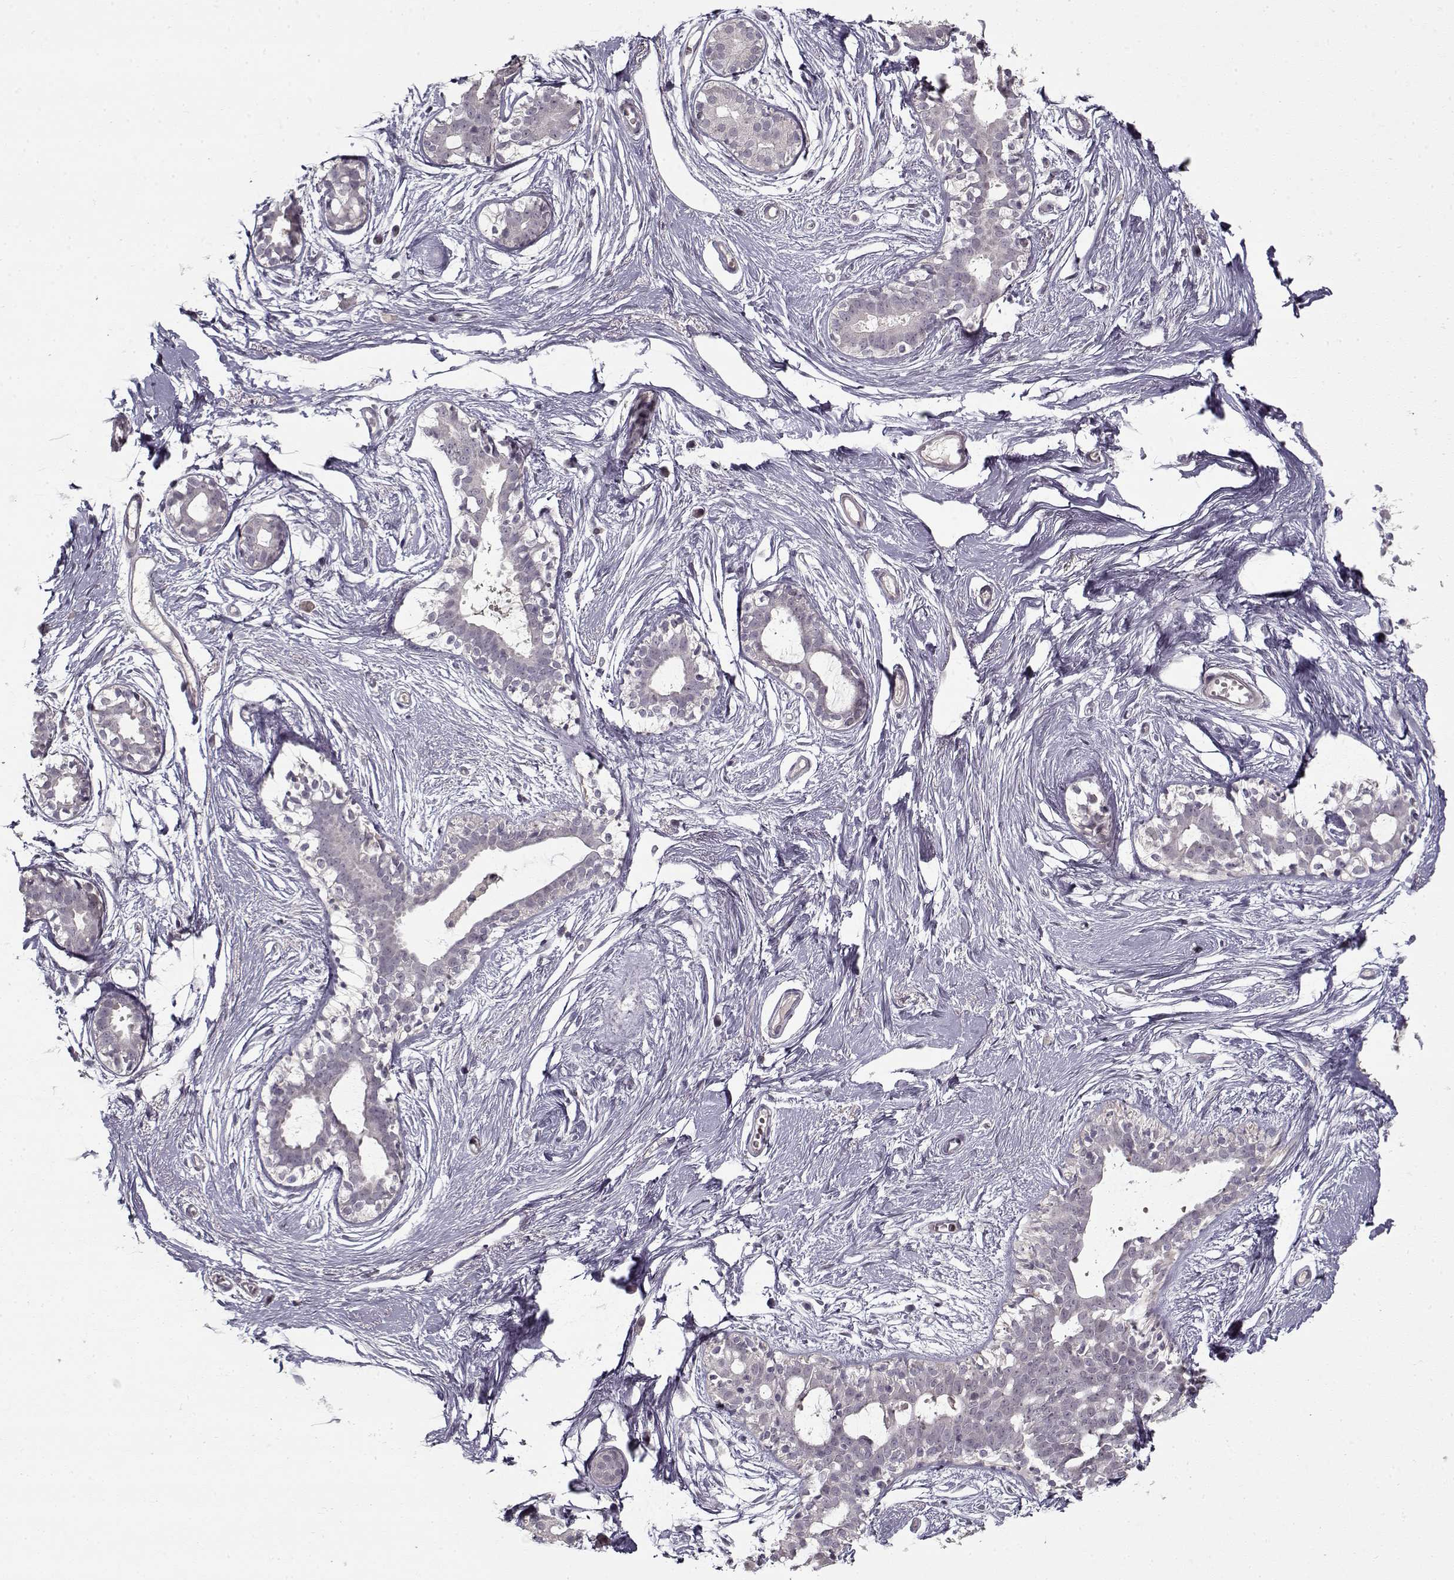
{"staining": {"intensity": "negative", "quantity": "none", "location": "none"}, "tissue": "breast", "cell_type": "Adipocytes", "image_type": "normal", "snomed": [{"axis": "morphology", "description": "Normal tissue, NOS"}, {"axis": "topography", "description": "Breast"}], "caption": "High power microscopy micrograph of an IHC micrograph of benign breast, revealing no significant expression in adipocytes.", "gene": "LAMA2", "patient": {"sex": "female", "age": 49}}